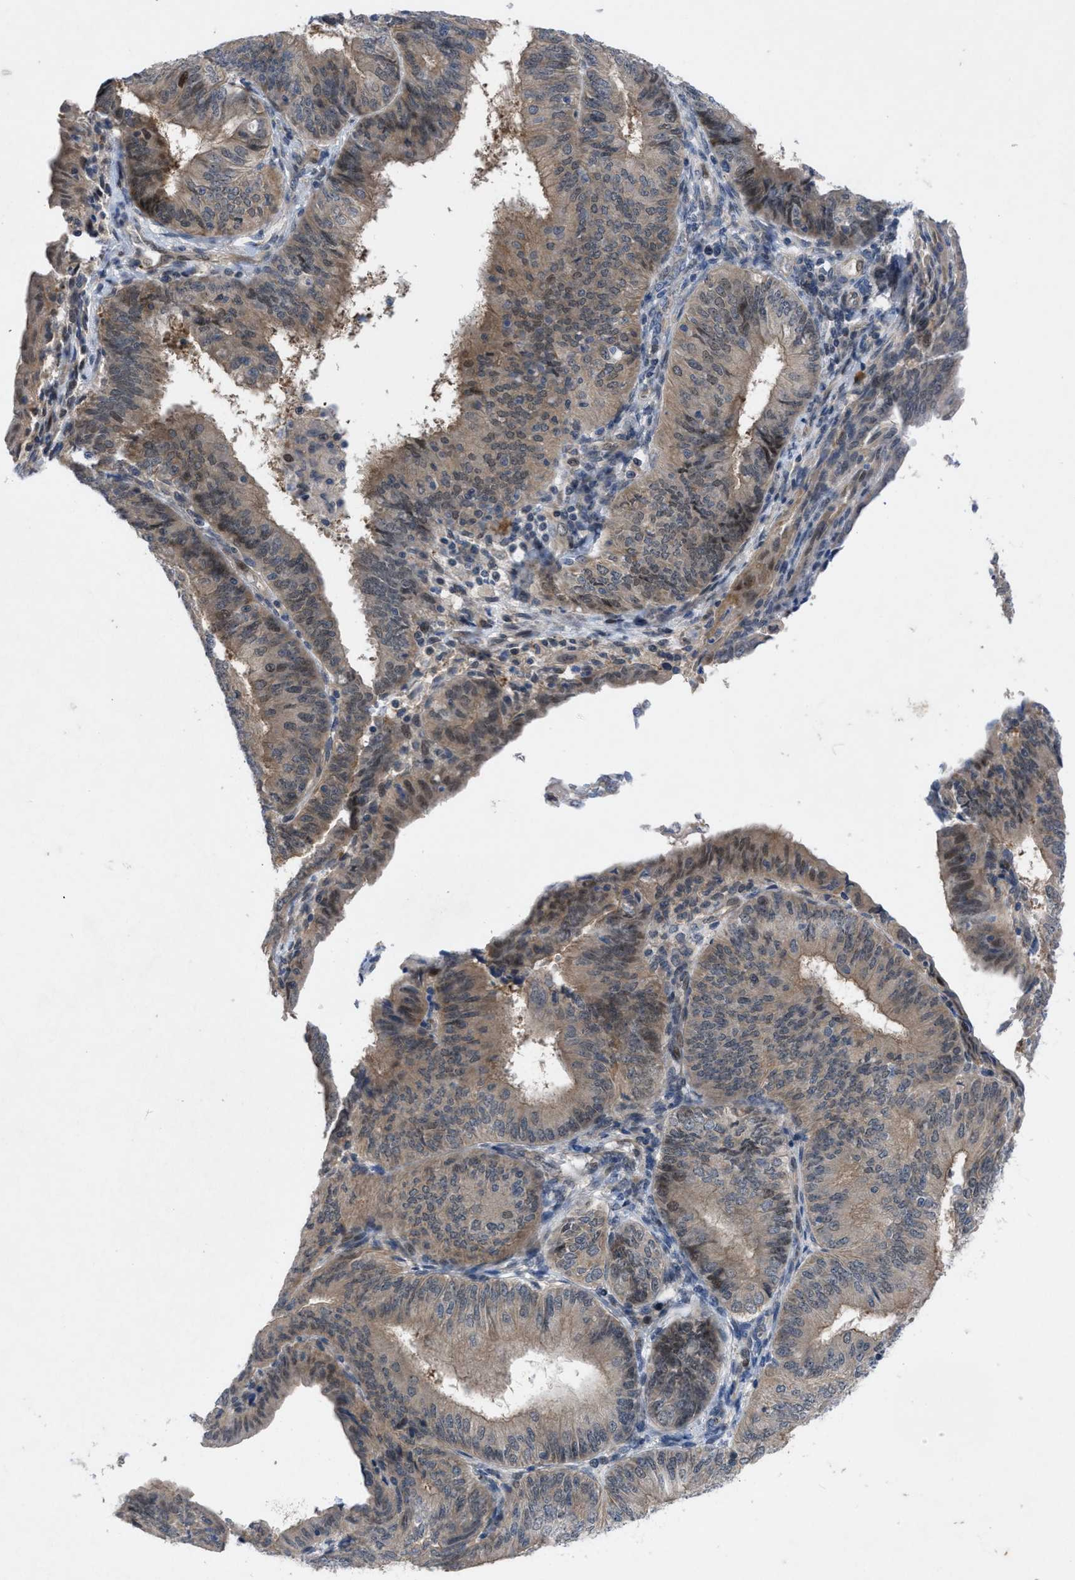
{"staining": {"intensity": "weak", "quantity": ">75%", "location": "cytoplasmic/membranous"}, "tissue": "endometrial cancer", "cell_type": "Tumor cells", "image_type": "cancer", "snomed": [{"axis": "morphology", "description": "Adenocarcinoma, NOS"}, {"axis": "topography", "description": "Endometrium"}], "caption": "Tumor cells reveal weak cytoplasmic/membranous staining in about >75% of cells in endometrial cancer (adenocarcinoma).", "gene": "IL17RE", "patient": {"sex": "female", "age": 58}}